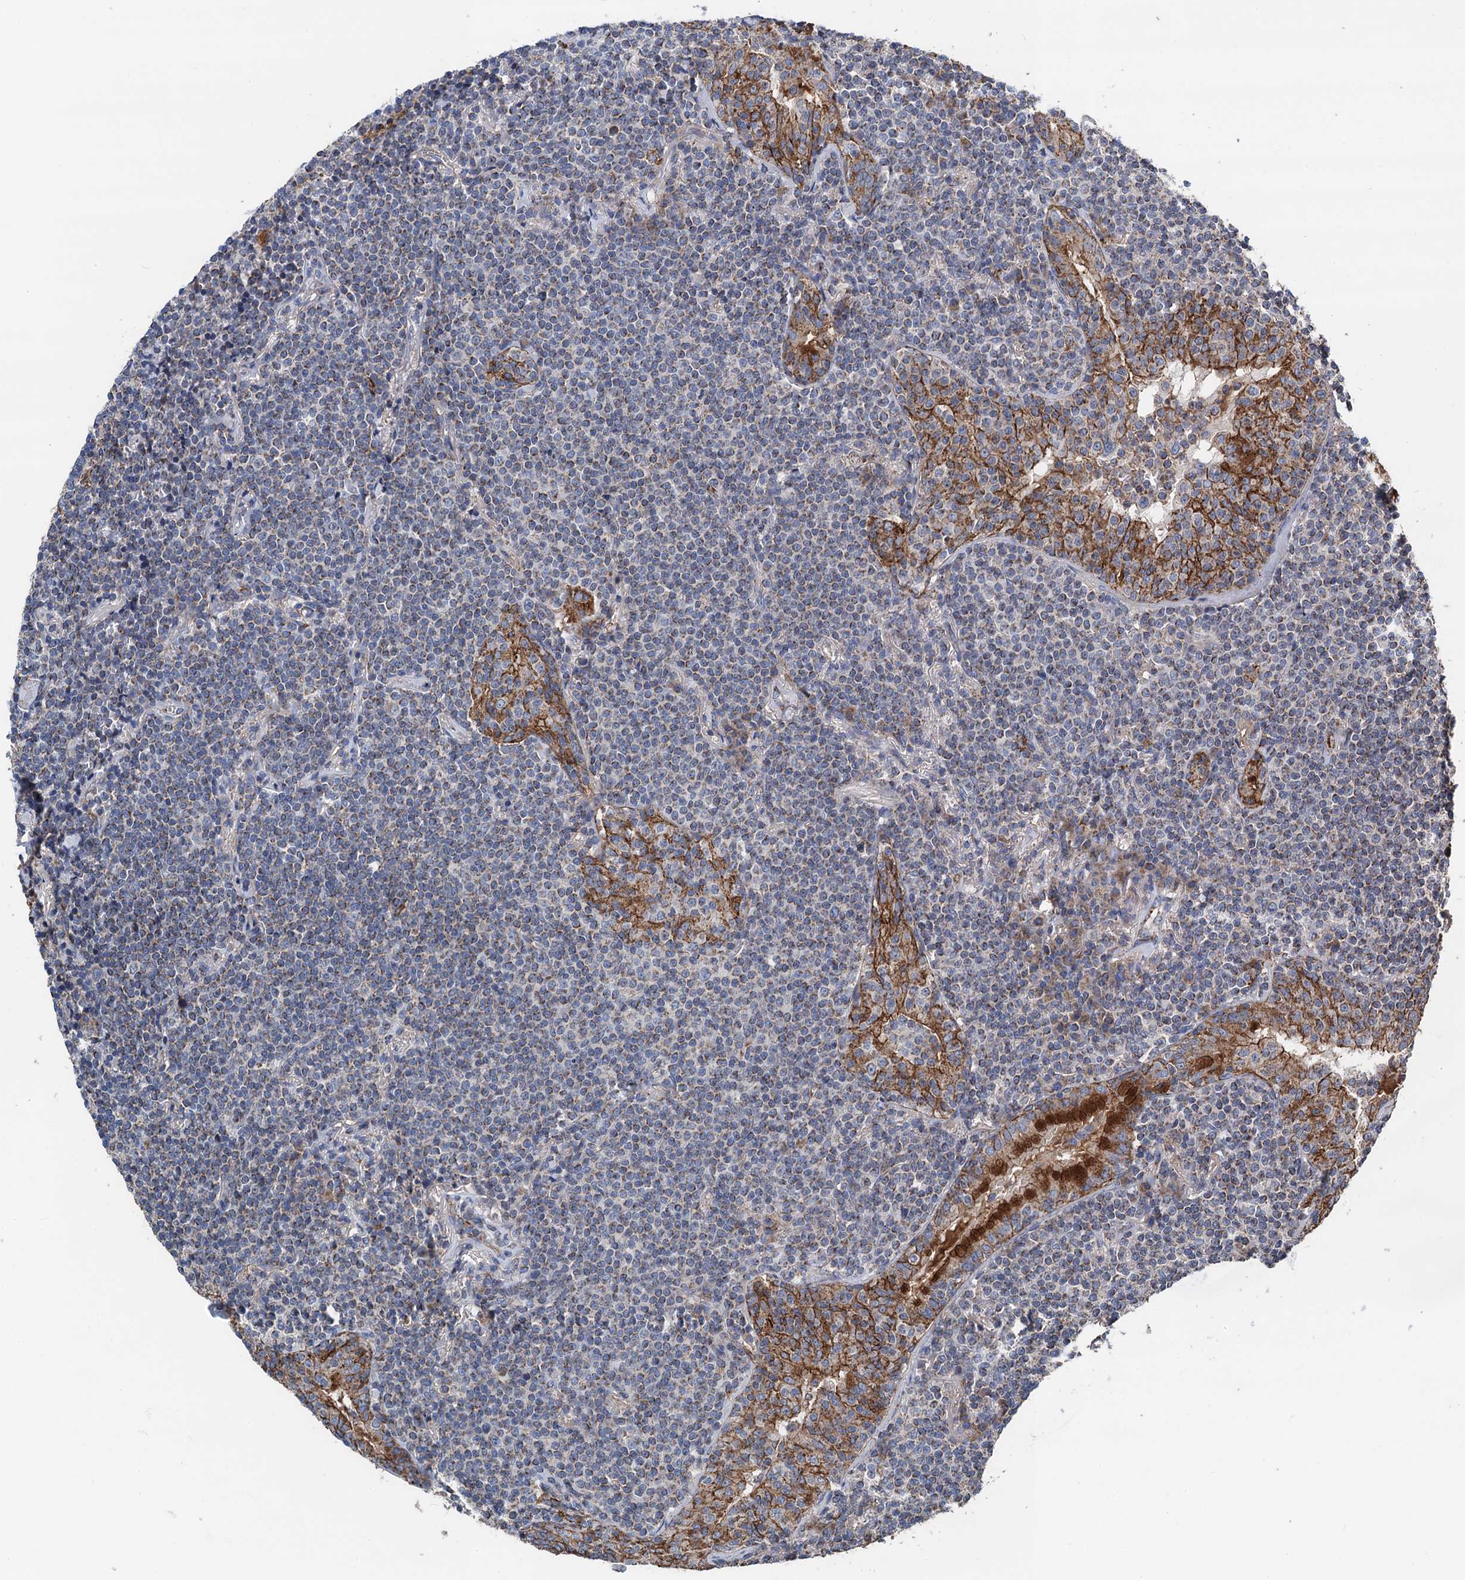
{"staining": {"intensity": "weak", "quantity": "25%-75%", "location": "cytoplasmic/membranous"}, "tissue": "lymphoma", "cell_type": "Tumor cells", "image_type": "cancer", "snomed": [{"axis": "morphology", "description": "Malignant lymphoma, non-Hodgkin's type, Low grade"}, {"axis": "topography", "description": "Lung"}], "caption": "A photomicrograph of human low-grade malignant lymphoma, non-Hodgkin's type stained for a protein shows weak cytoplasmic/membranous brown staining in tumor cells. (DAB (3,3'-diaminobenzidine) IHC, brown staining for protein, blue staining for nuclei).", "gene": "DGLUCY", "patient": {"sex": "female", "age": 71}}